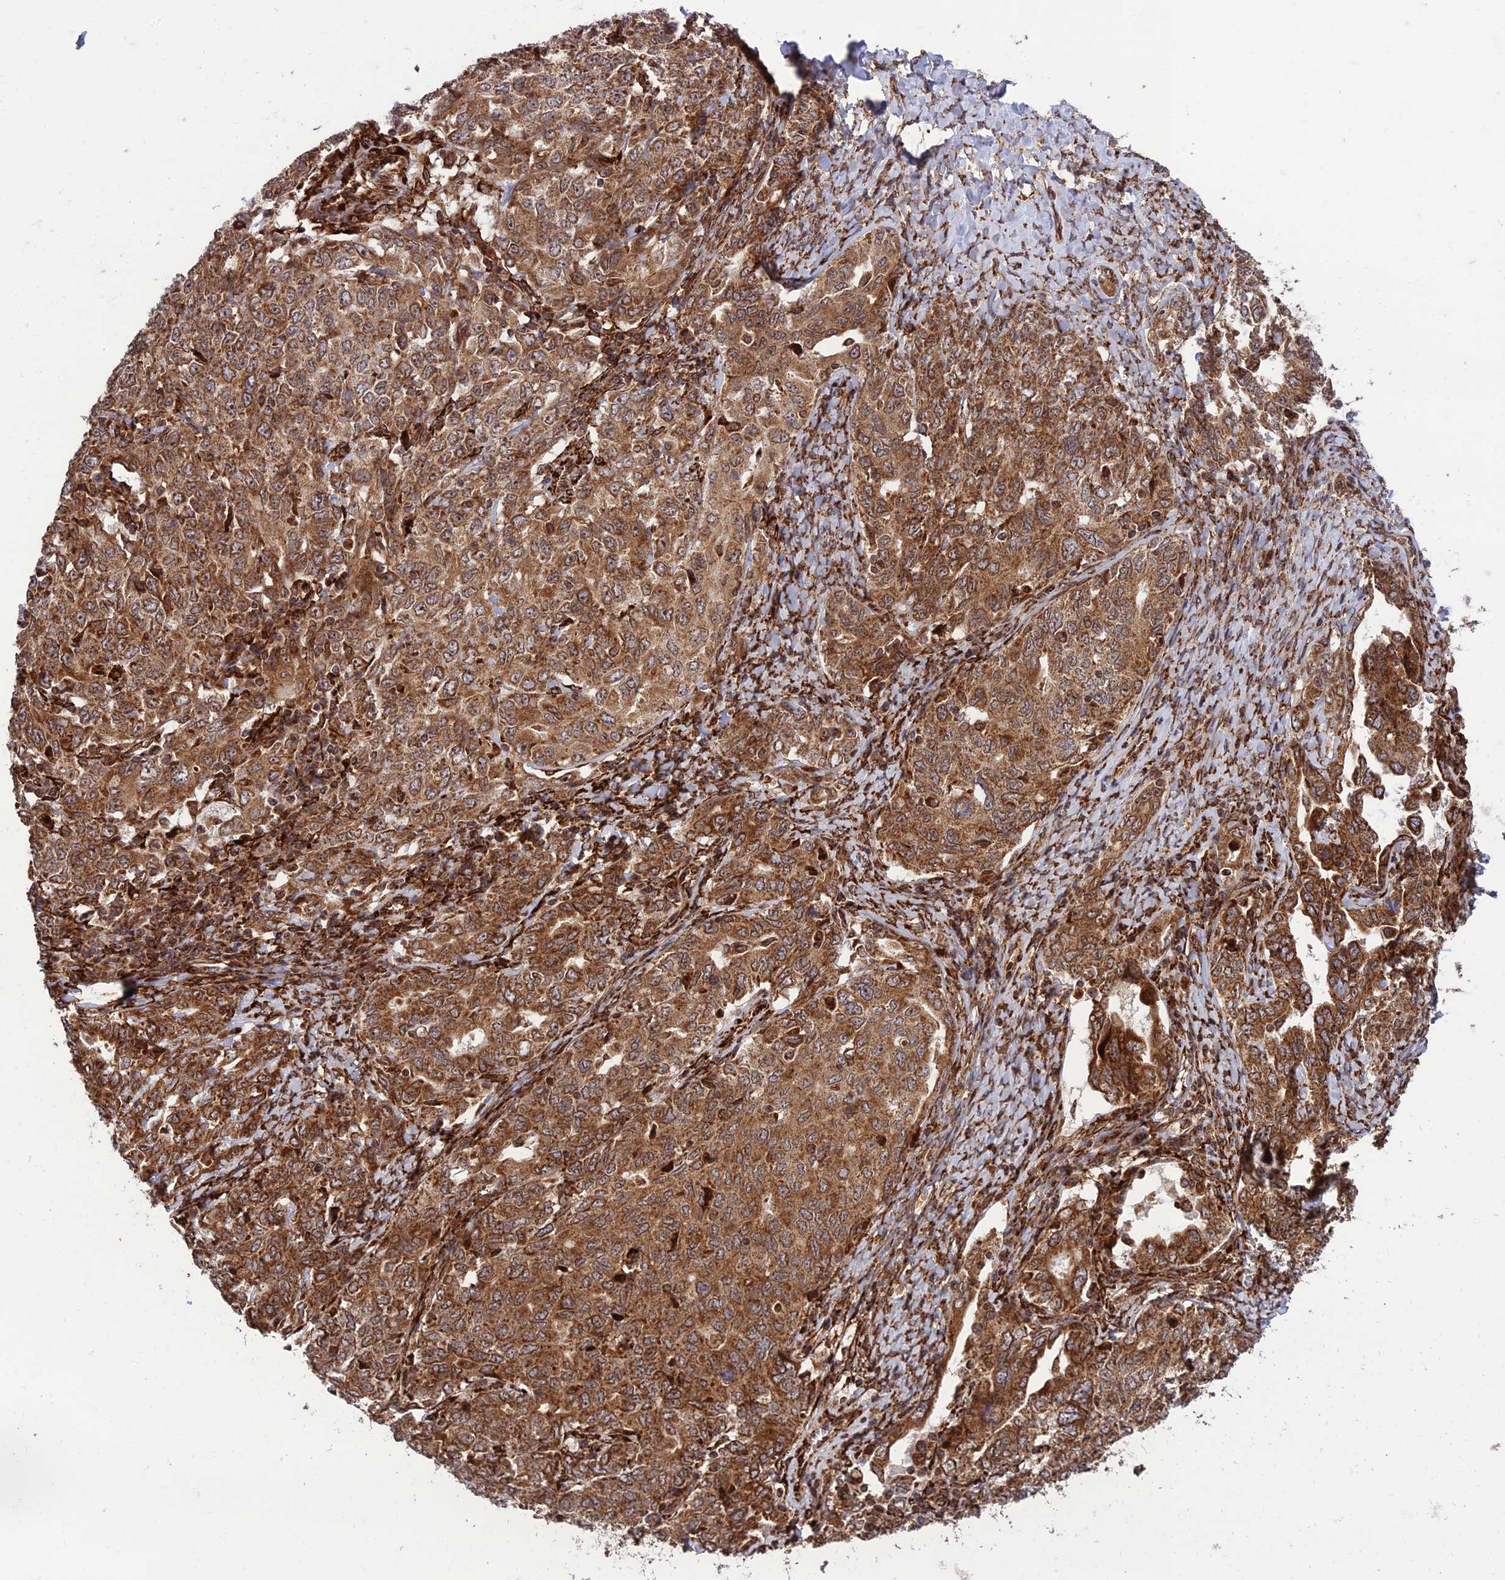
{"staining": {"intensity": "strong", "quantity": ">75%", "location": "cytoplasmic/membranous,nuclear"}, "tissue": "ovarian cancer", "cell_type": "Tumor cells", "image_type": "cancer", "snomed": [{"axis": "morphology", "description": "Carcinoma, endometroid"}, {"axis": "topography", "description": "Ovary"}], "caption": "This is a histology image of IHC staining of ovarian endometroid carcinoma, which shows strong positivity in the cytoplasmic/membranous and nuclear of tumor cells.", "gene": "CRTAP", "patient": {"sex": "female", "age": 62}}